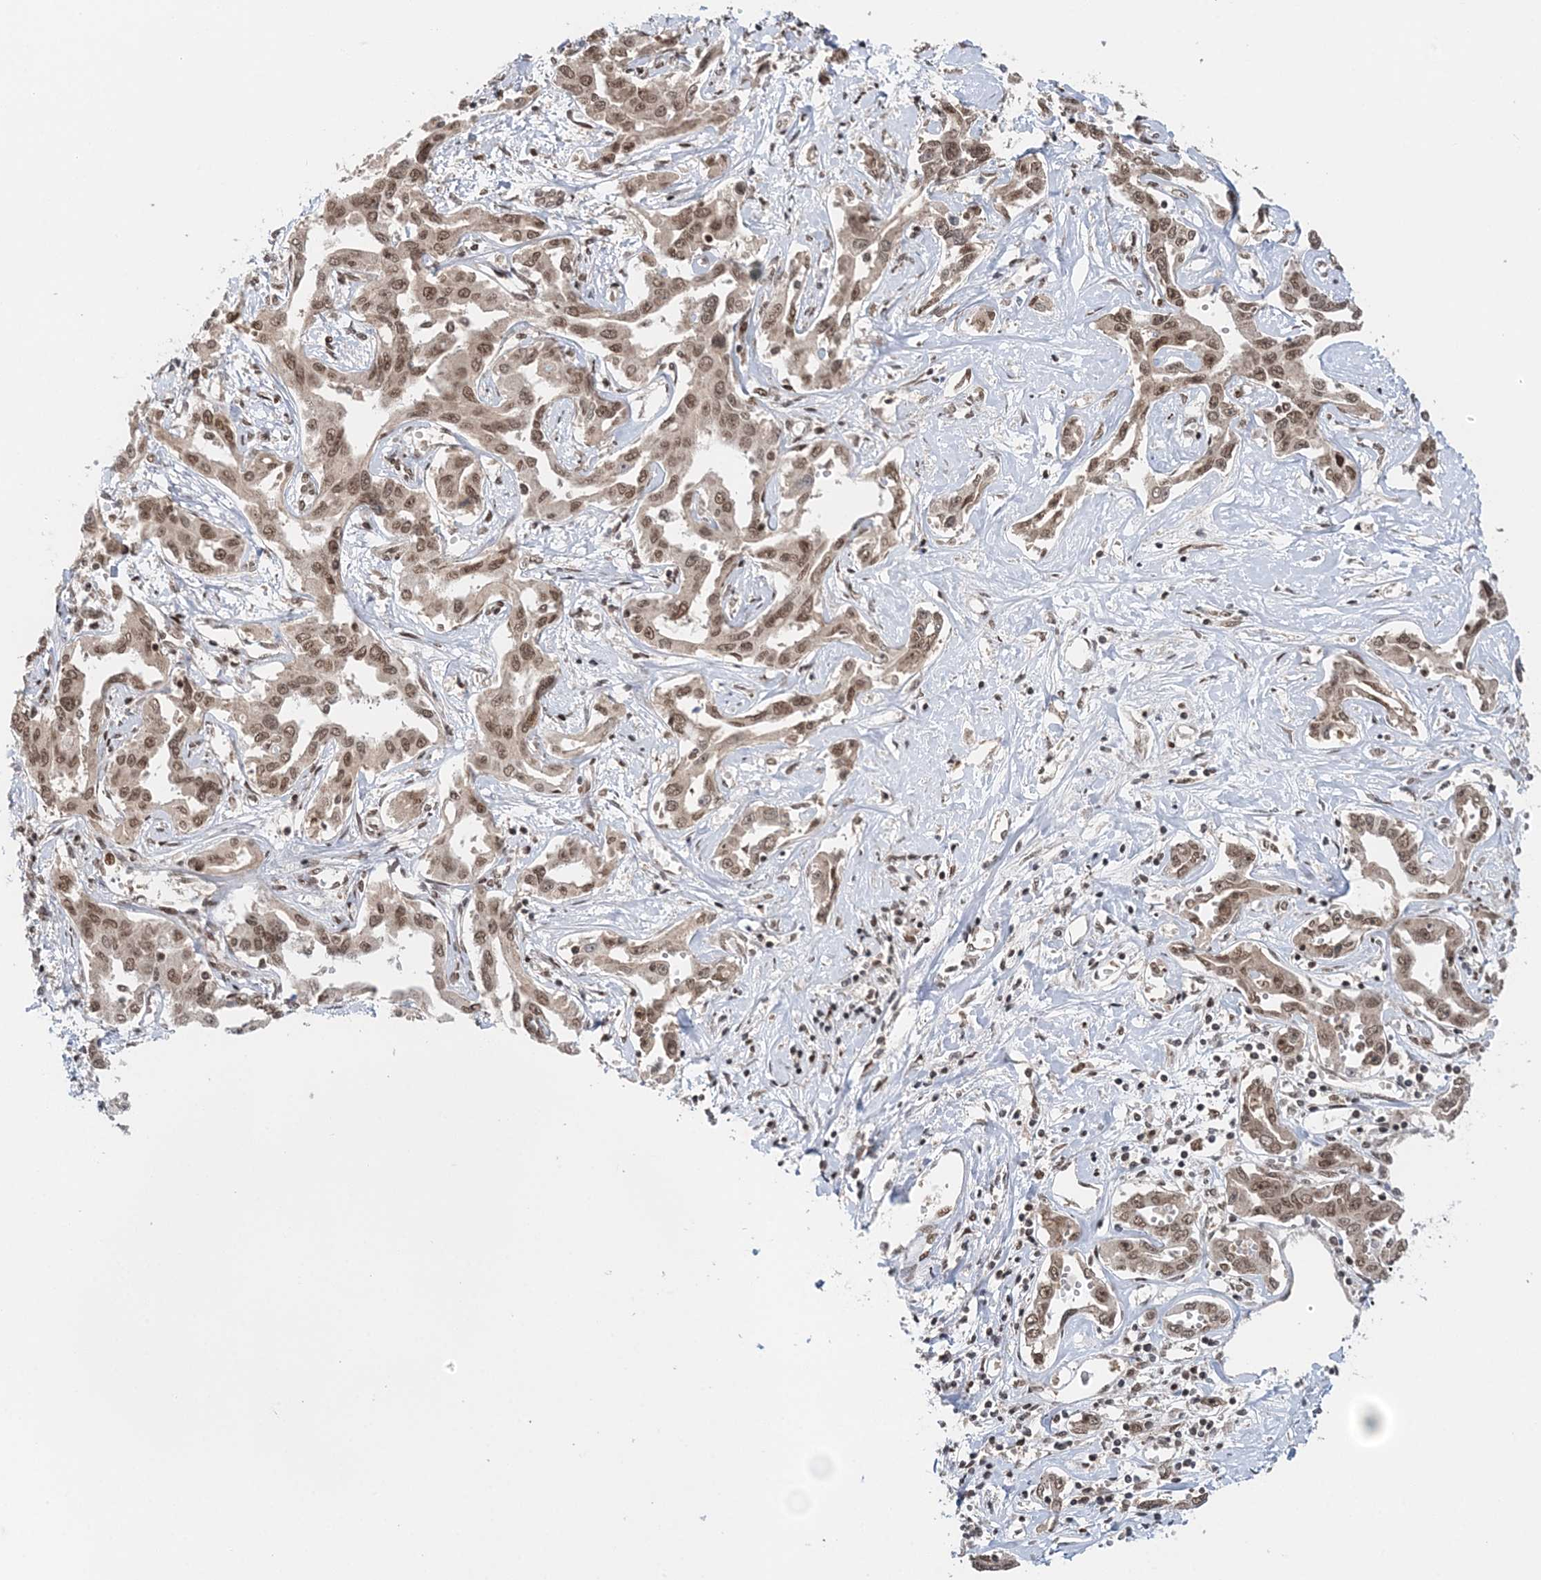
{"staining": {"intensity": "moderate", "quantity": ">75%", "location": "nuclear"}, "tissue": "liver cancer", "cell_type": "Tumor cells", "image_type": "cancer", "snomed": [{"axis": "morphology", "description": "Cholangiocarcinoma"}, {"axis": "topography", "description": "Liver"}], "caption": "IHC (DAB (3,3'-diaminobenzidine)) staining of human liver cancer displays moderate nuclear protein staining in approximately >75% of tumor cells. (brown staining indicates protein expression, while blue staining denotes nuclei).", "gene": "NOA1", "patient": {"sex": "male", "age": 59}}